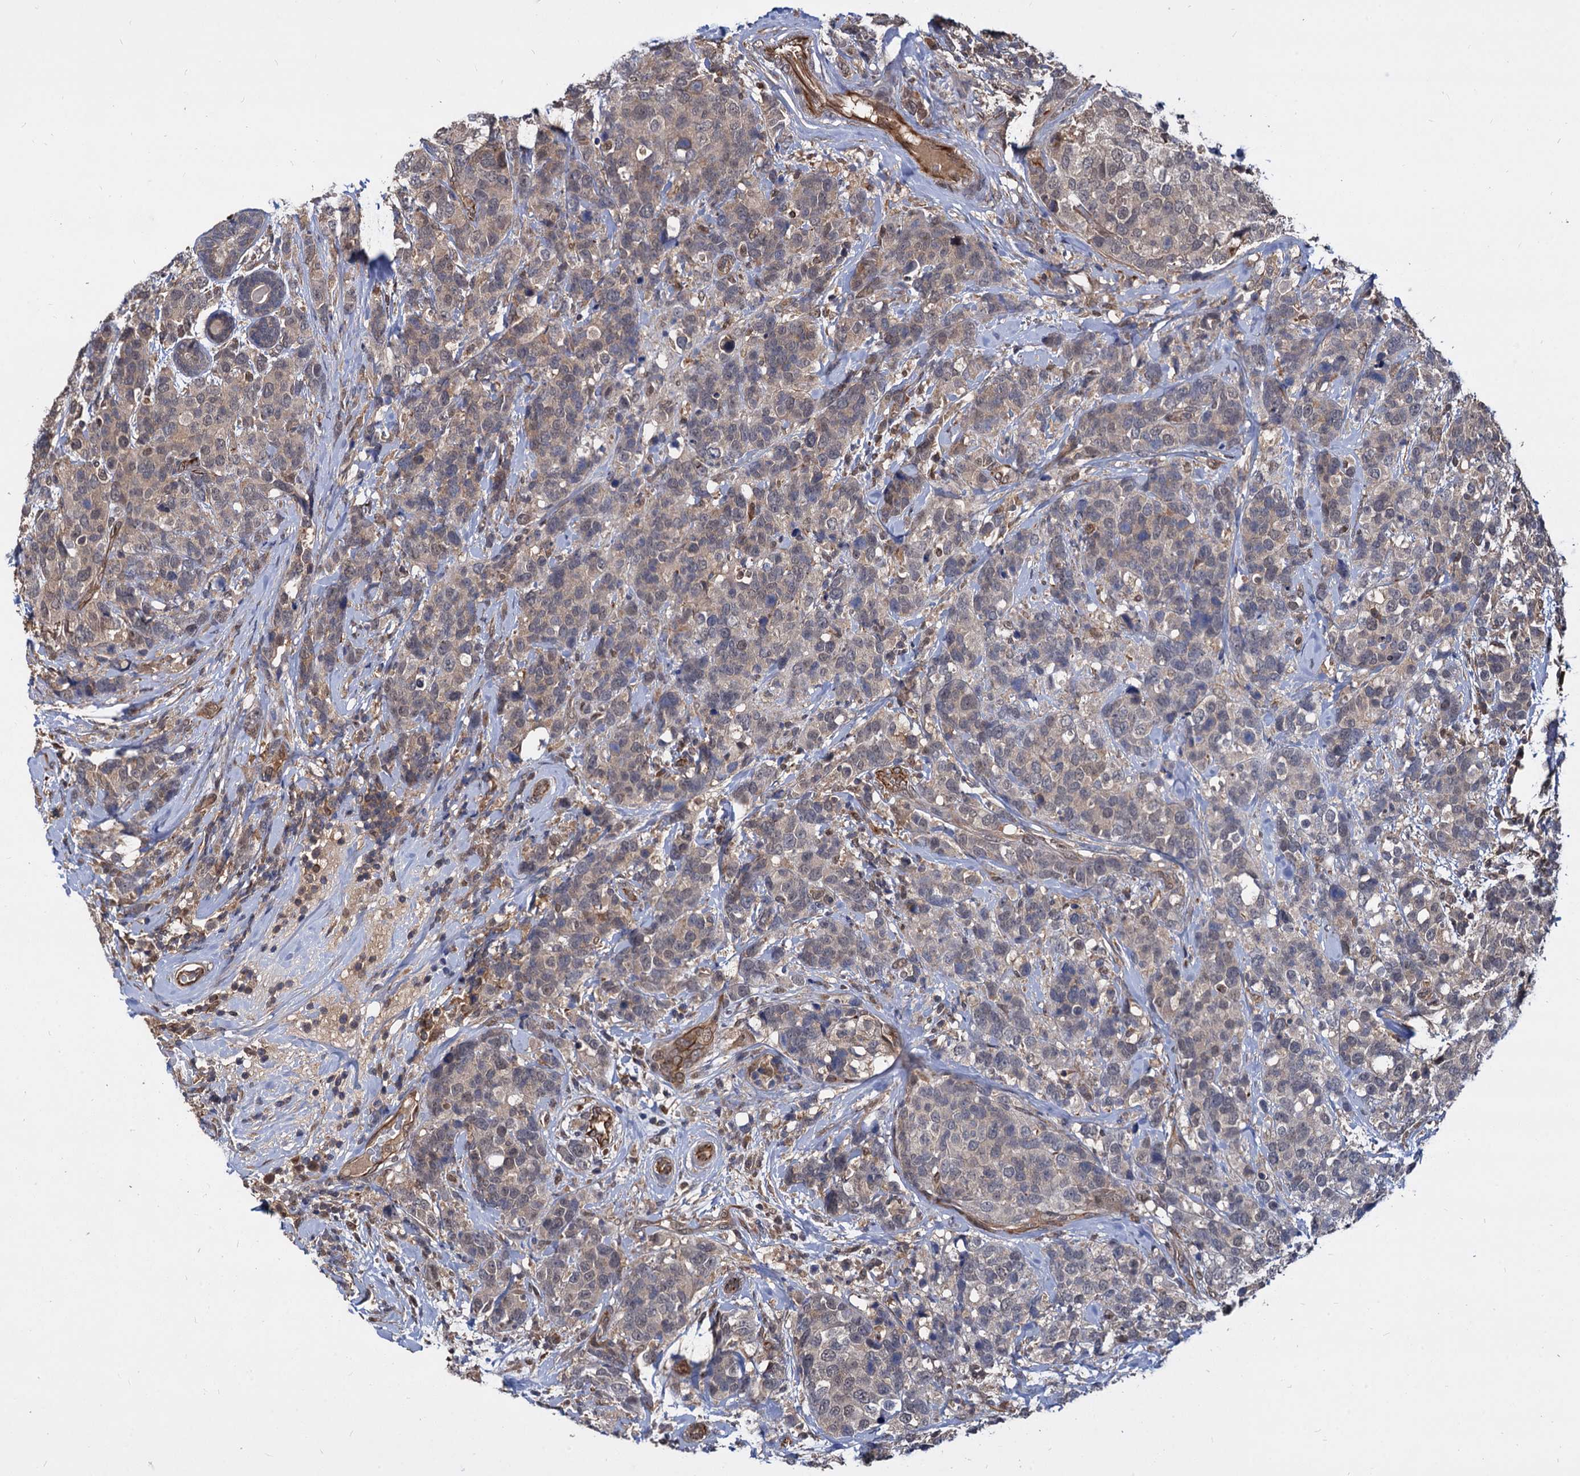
{"staining": {"intensity": "weak", "quantity": "<25%", "location": "cytoplasmic/membranous"}, "tissue": "breast cancer", "cell_type": "Tumor cells", "image_type": "cancer", "snomed": [{"axis": "morphology", "description": "Lobular carcinoma"}, {"axis": "topography", "description": "Breast"}], "caption": "This is an immunohistochemistry histopathology image of human breast lobular carcinoma. There is no staining in tumor cells.", "gene": "PSMD4", "patient": {"sex": "female", "age": 59}}